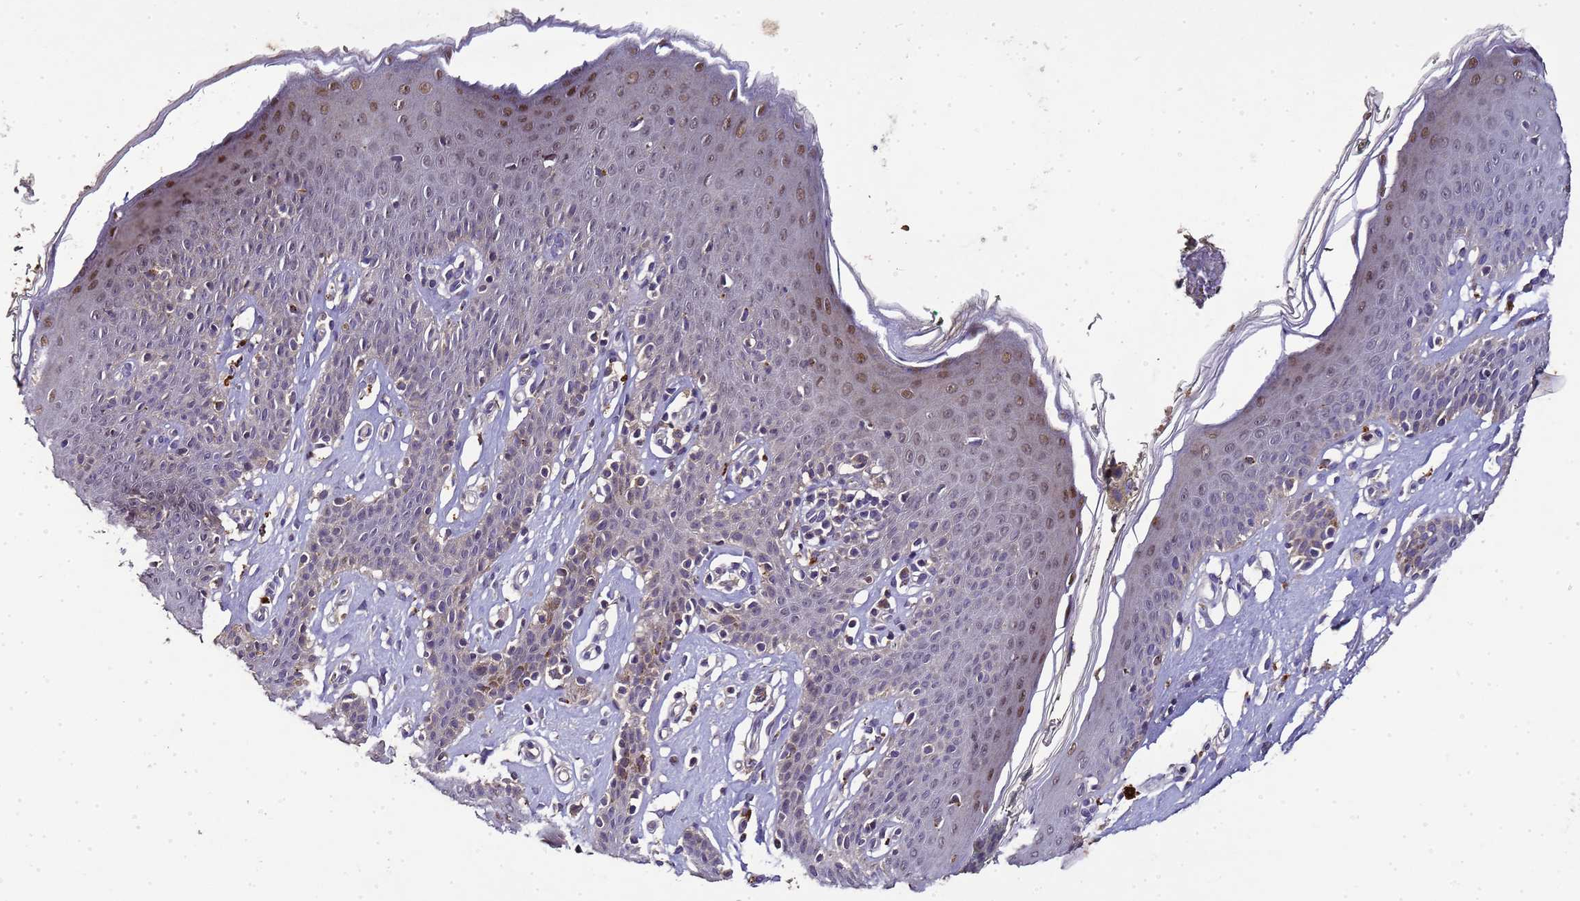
{"staining": {"intensity": "moderate", "quantity": "25%-75%", "location": "nuclear"}, "tissue": "skin", "cell_type": "Epidermal cells", "image_type": "normal", "snomed": [{"axis": "morphology", "description": "Normal tissue, NOS"}, {"axis": "topography", "description": "Vulva"}], "caption": "Normal skin displays moderate nuclear positivity in about 25%-75% of epidermal cells, visualized by immunohistochemistry. (IHC, brightfield microscopy, high magnification).", "gene": "LGI4", "patient": {"sex": "female", "age": 66}}